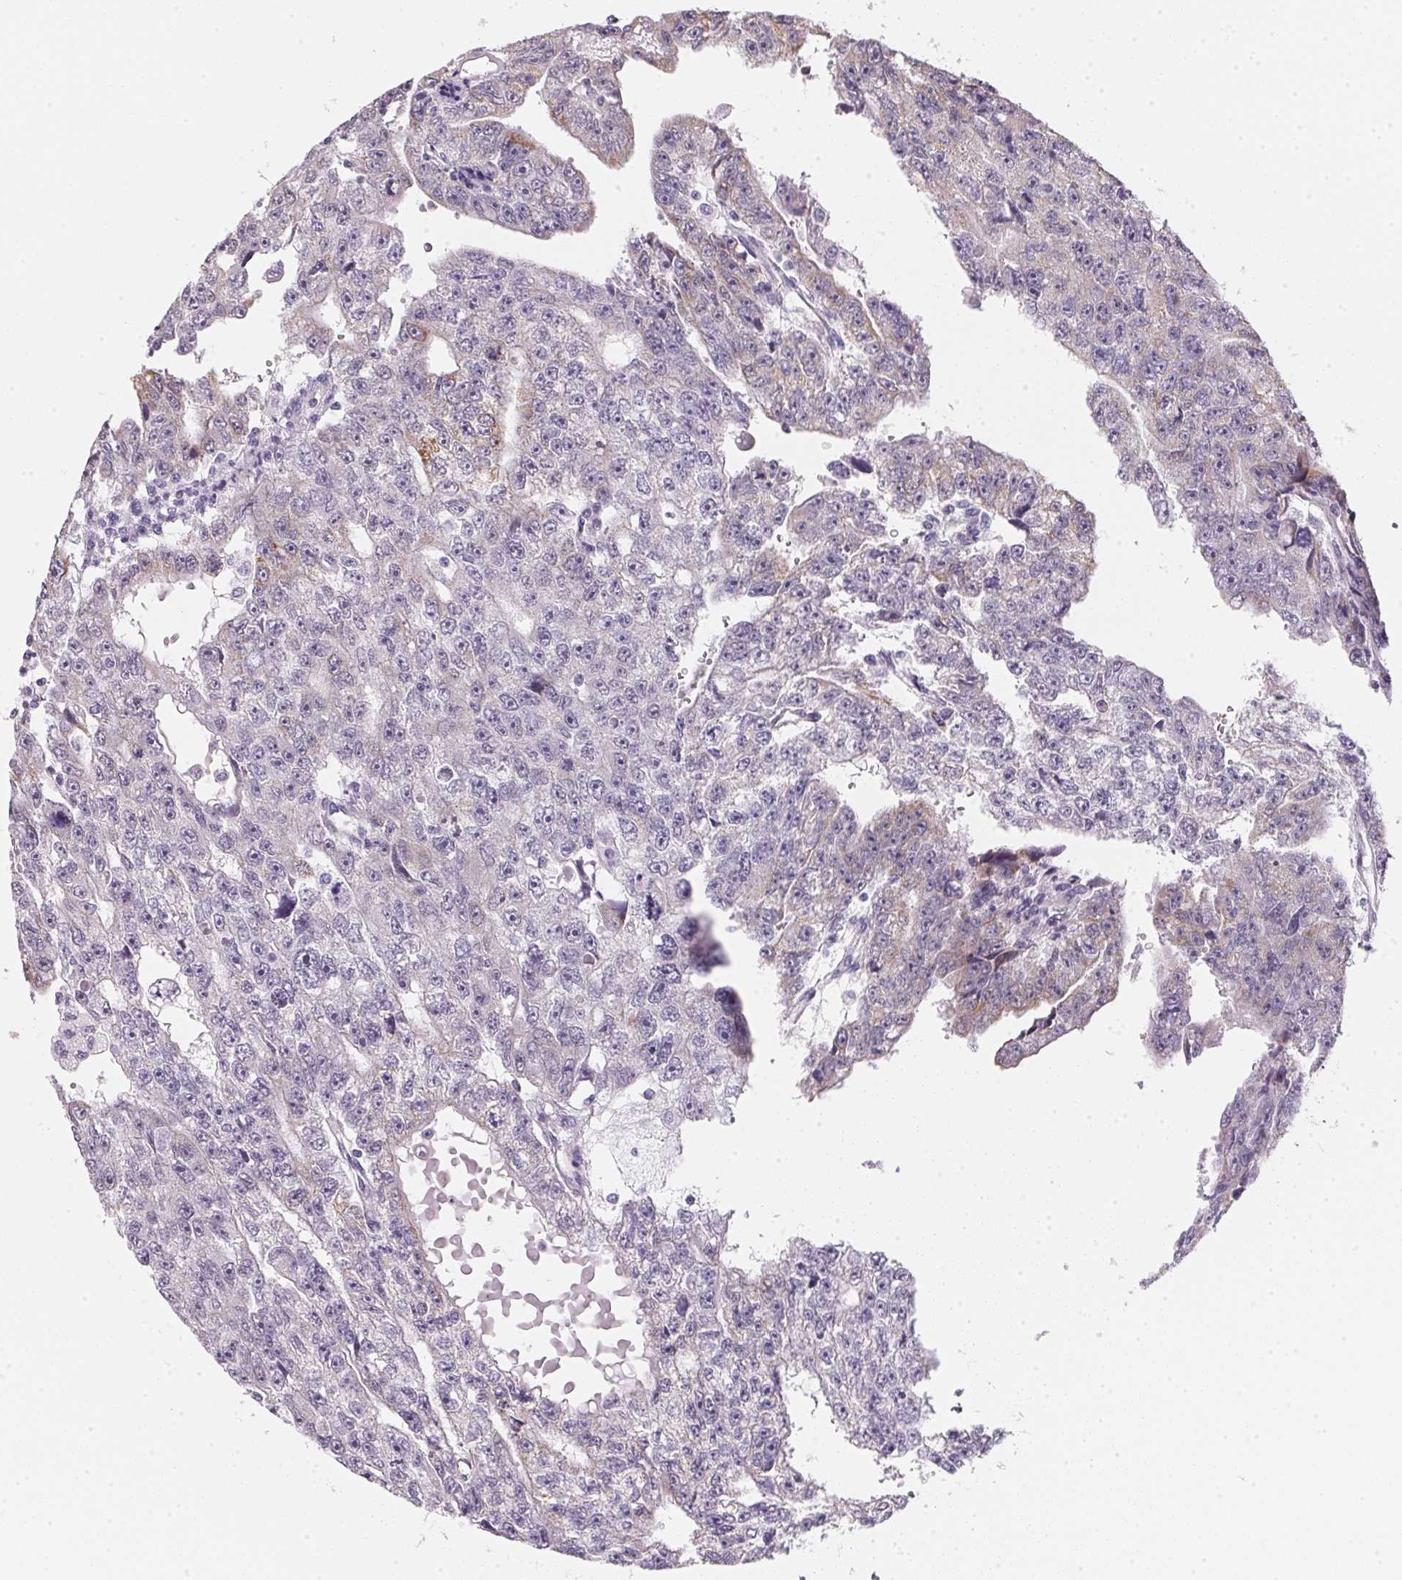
{"staining": {"intensity": "negative", "quantity": "none", "location": "none"}, "tissue": "testis cancer", "cell_type": "Tumor cells", "image_type": "cancer", "snomed": [{"axis": "morphology", "description": "Carcinoma, Embryonal, NOS"}, {"axis": "topography", "description": "Testis"}], "caption": "Testis cancer stained for a protein using immunohistochemistry reveals no positivity tumor cells.", "gene": "GIPC2", "patient": {"sex": "male", "age": 20}}